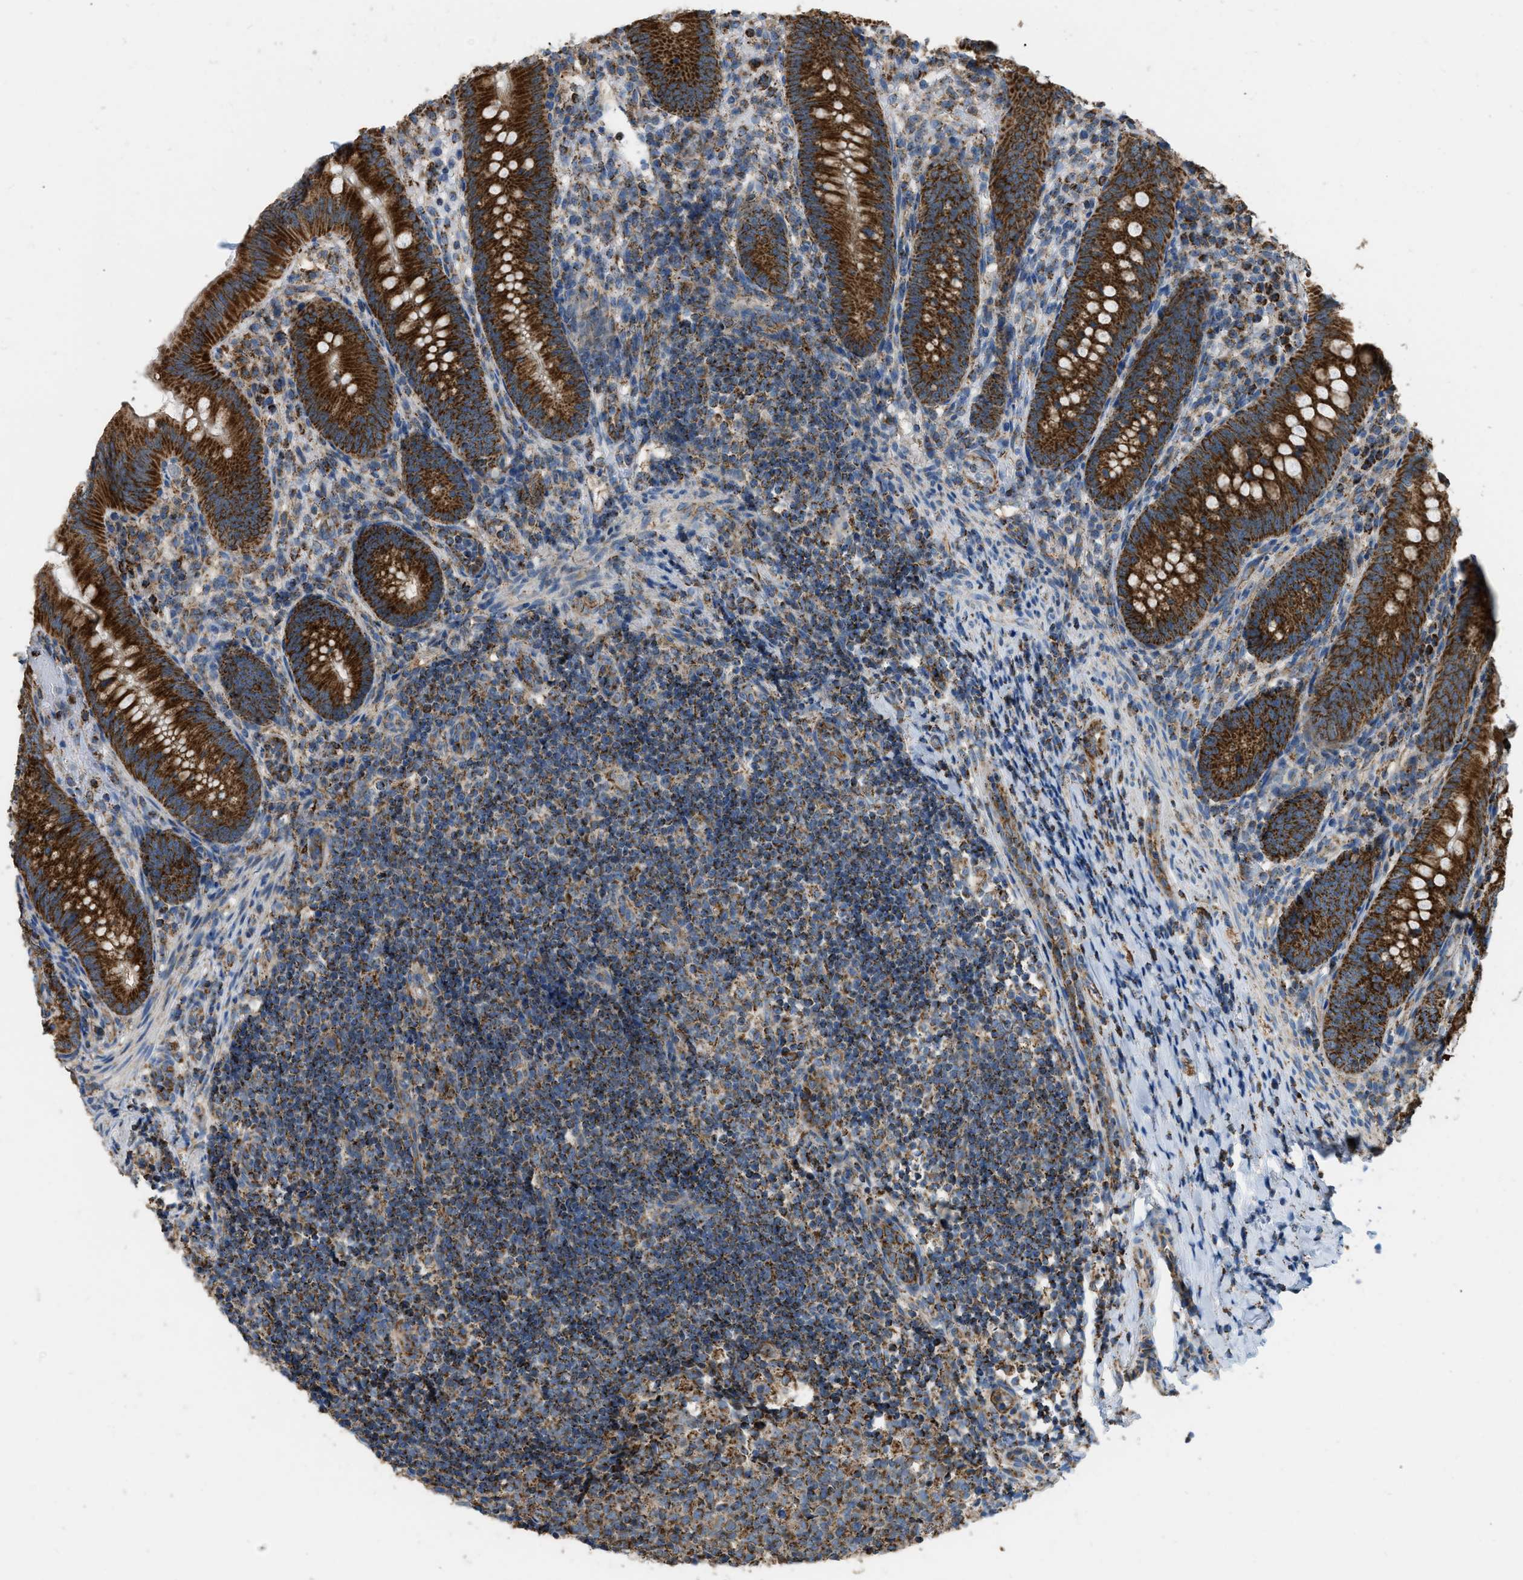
{"staining": {"intensity": "strong", "quantity": ">75%", "location": "cytoplasmic/membranous"}, "tissue": "appendix", "cell_type": "Glandular cells", "image_type": "normal", "snomed": [{"axis": "morphology", "description": "Normal tissue, NOS"}, {"axis": "topography", "description": "Appendix"}], "caption": "Protein staining shows strong cytoplasmic/membranous positivity in about >75% of glandular cells in benign appendix. (Brightfield microscopy of DAB IHC at high magnification).", "gene": "ETFB", "patient": {"sex": "male", "age": 1}}